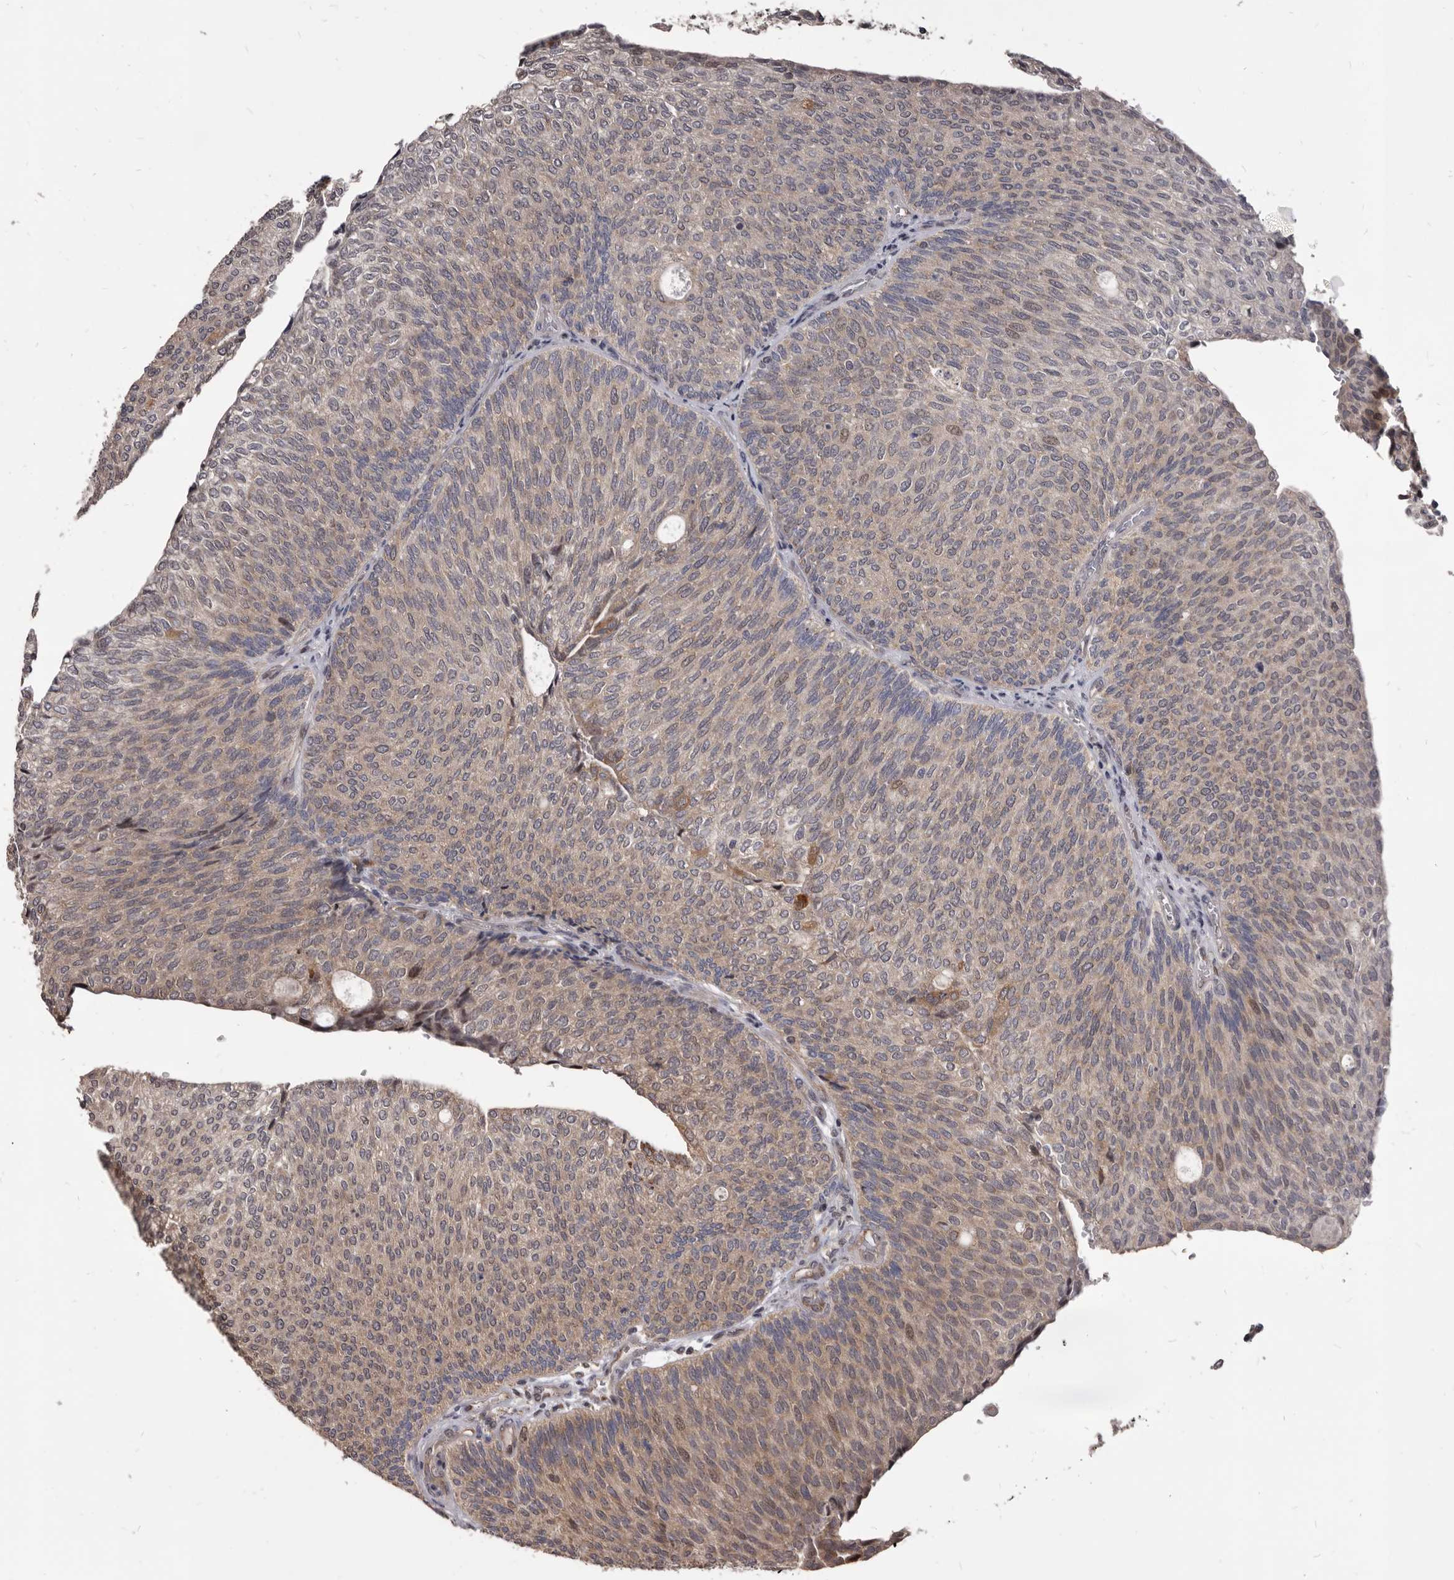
{"staining": {"intensity": "weak", "quantity": "25%-75%", "location": "cytoplasmic/membranous,nuclear"}, "tissue": "urothelial cancer", "cell_type": "Tumor cells", "image_type": "cancer", "snomed": [{"axis": "morphology", "description": "Urothelial carcinoma, Low grade"}, {"axis": "topography", "description": "Urinary bladder"}], "caption": "IHC staining of urothelial cancer, which displays low levels of weak cytoplasmic/membranous and nuclear positivity in about 25%-75% of tumor cells indicating weak cytoplasmic/membranous and nuclear protein expression. The staining was performed using DAB (brown) for protein detection and nuclei were counterstained in hematoxylin (blue).", "gene": "MAP3K14", "patient": {"sex": "female", "age": 79}}